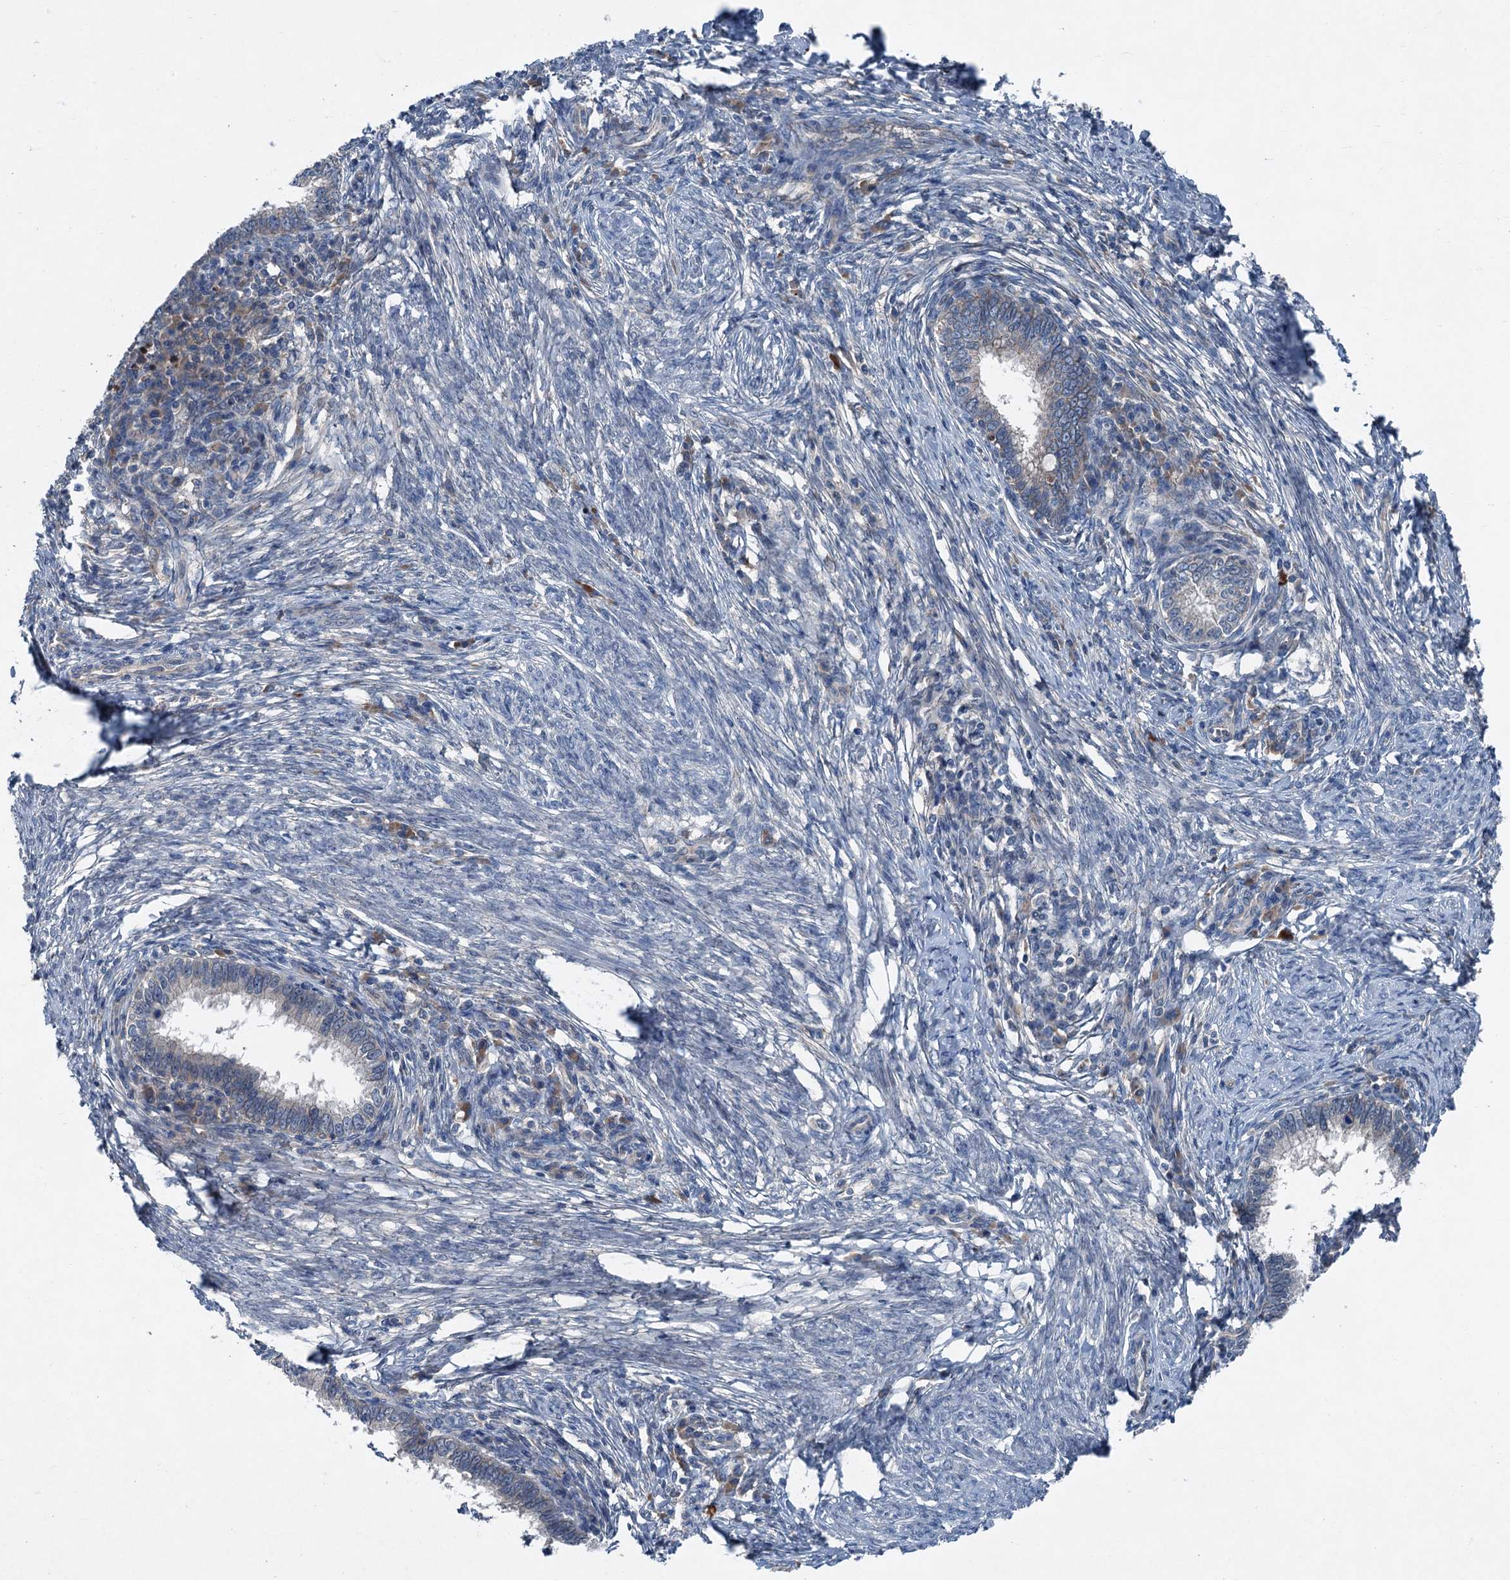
{"staining": {"intensity": "negative", "quantity": "none", "location": "none"}, "tissue": "cervical cancer", "cell_type": "Tumor cells", "image_type": "cancer", "snomed": [{"axis": "morphology", "description": "Adenocarcinoma, NOS"}, {"axis": "topography", "description": "Cervix"}], "caption": "Immunohistochemistry (IHC) micrograph of neoplastic tissue: human cervical cancer (adenocarcinoma) stained with DAB exhibits no significant protein expression in tumor cells. The staining is performed using DAB (3,3'-diaminobenzidine) brown chromogen with nuclei counter-stained in using hematoxylin.", "gene": "SLC2A10", "patient": {"sex": "female", "age": 36}}